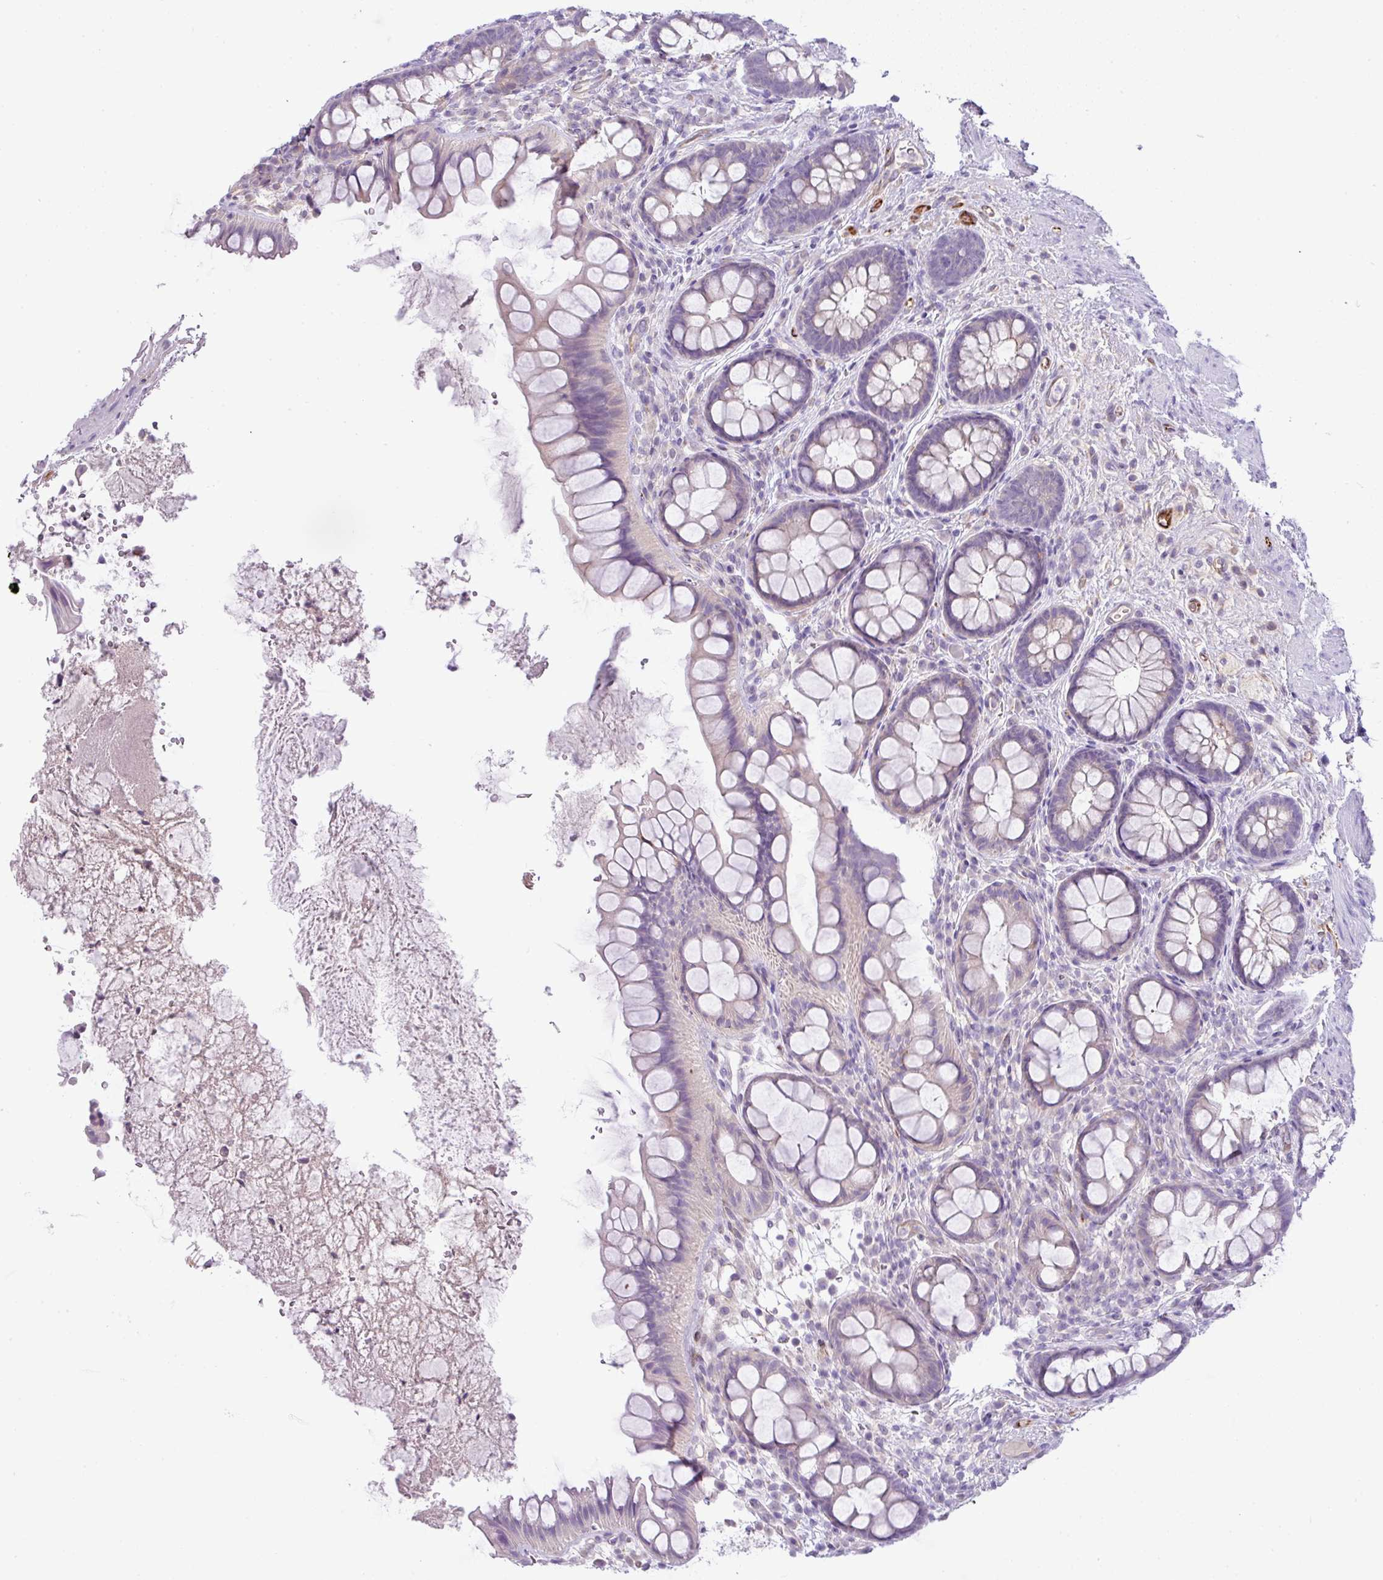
{"staining": {"intensity": "negative", "quantity": "none", "location": "none"}, "tissue": "rectum", "cell_type": "Glandular cells", "image_type": "normal", "snomed": [{"axis": "morphology", "description": "Normal tissue, NOS"}, {"axis": "topography", "description": "Rectum"}, {"axis": "topography", "description": "Peripheral nerve tissue"}], "caption": "DAB (3,3'-diaminobenzidine) immunohistochemical staining of normal human rectum displays no significant positivity in glandular cells.", "gene": "ENSG00000273748", "patient": {"sex": "female", "age": 69}}